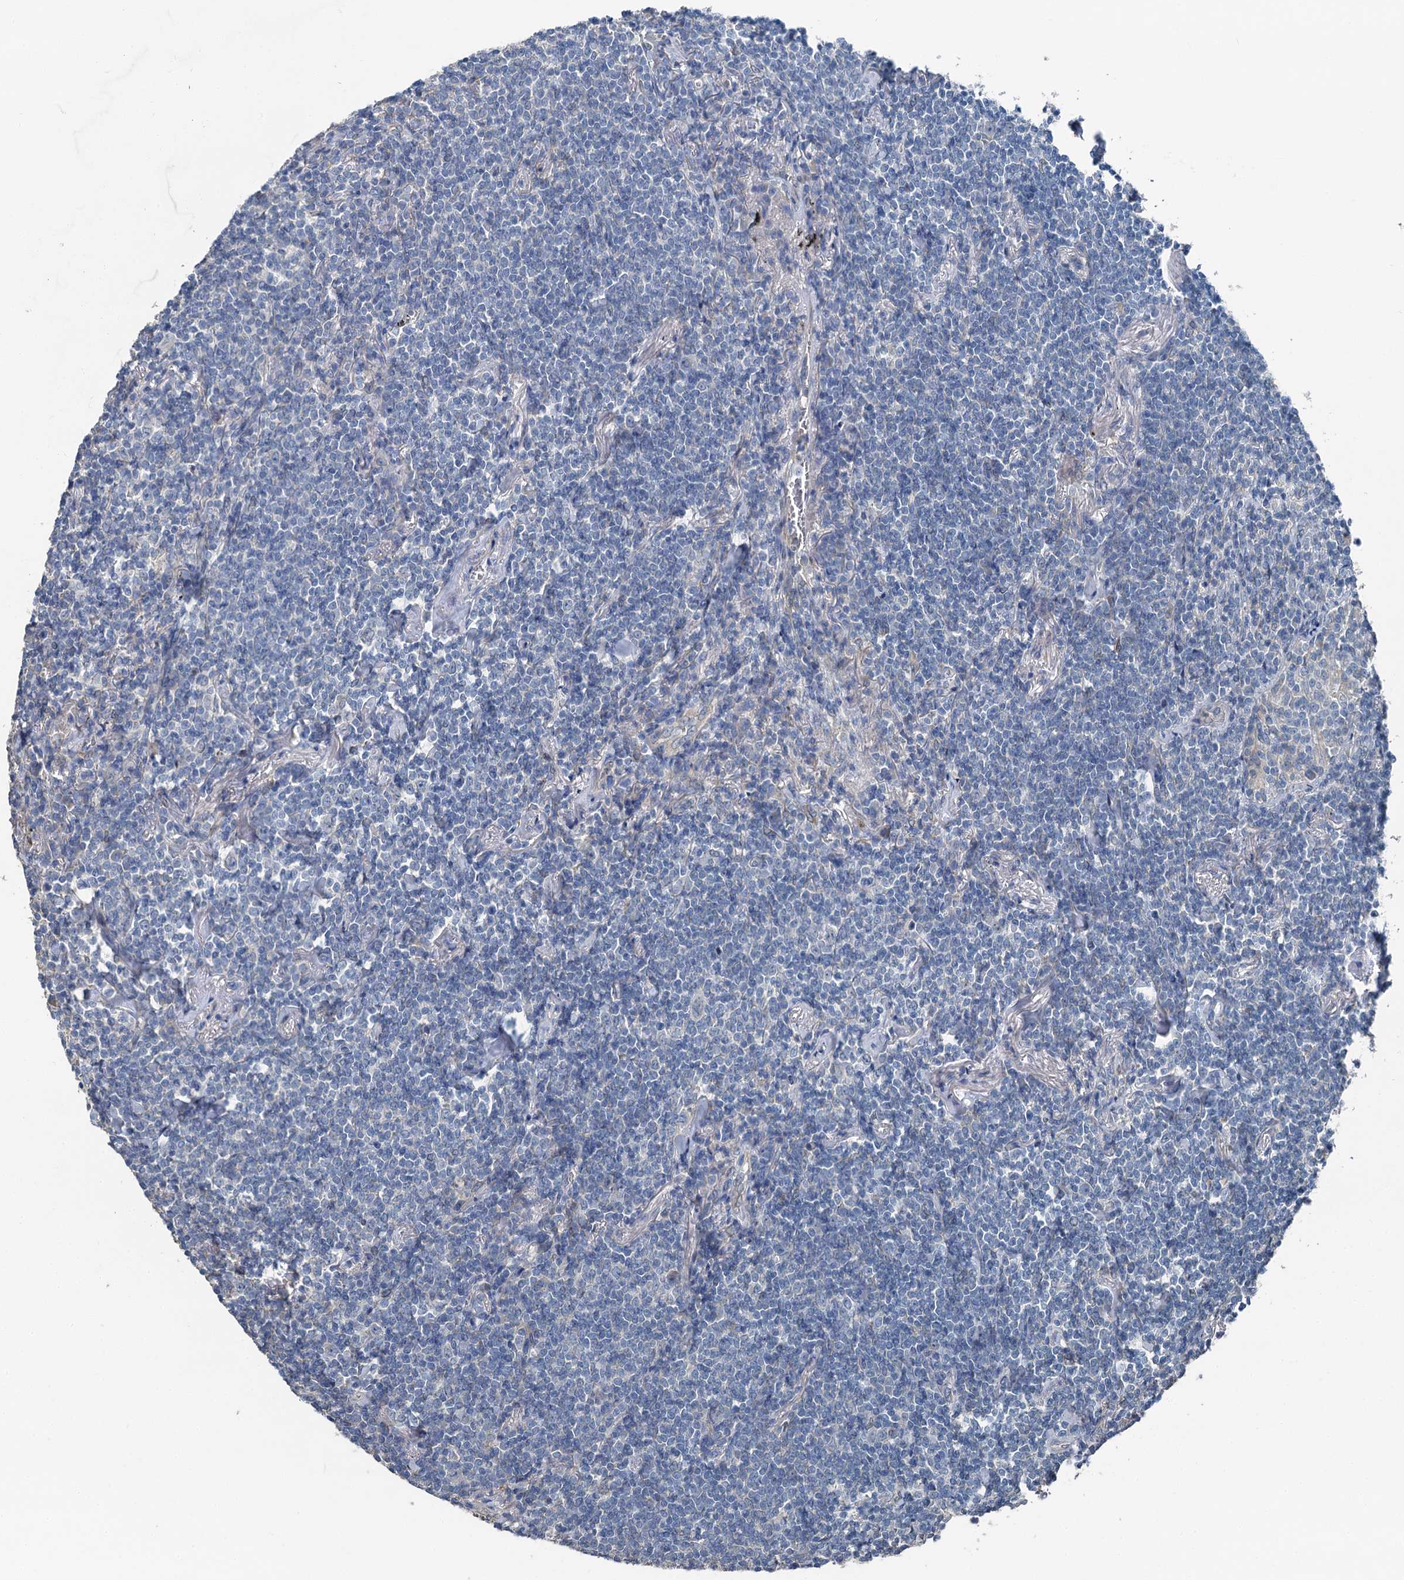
{"staining": {"intensity": "negative", "quantity": "none", "location": "none"}, "tissue": "lymphoma", "cell_type": "Tumor cells", "image_type": "cancer", "snomed": [{"axis": "morphology", "description": "Malignant lymphoma, non-Hodgkin's type, Low grade"}, {"axis": "topography", "description": "Lung"}], "caption": "Low-grade malignant lymphoma, non-Hodgkin's type was stained to show a protein in brown. There is no significant expression in tumor cells. Brightfield microscopy of immunohistochemistry (IHC) stained with DAB (3,3'-diaminobenzidine) (brown) and hematoxylin (blue), captured at high magnification.", "gene": "C6orf120", "patient": {"sex": "female", "age": 71}}